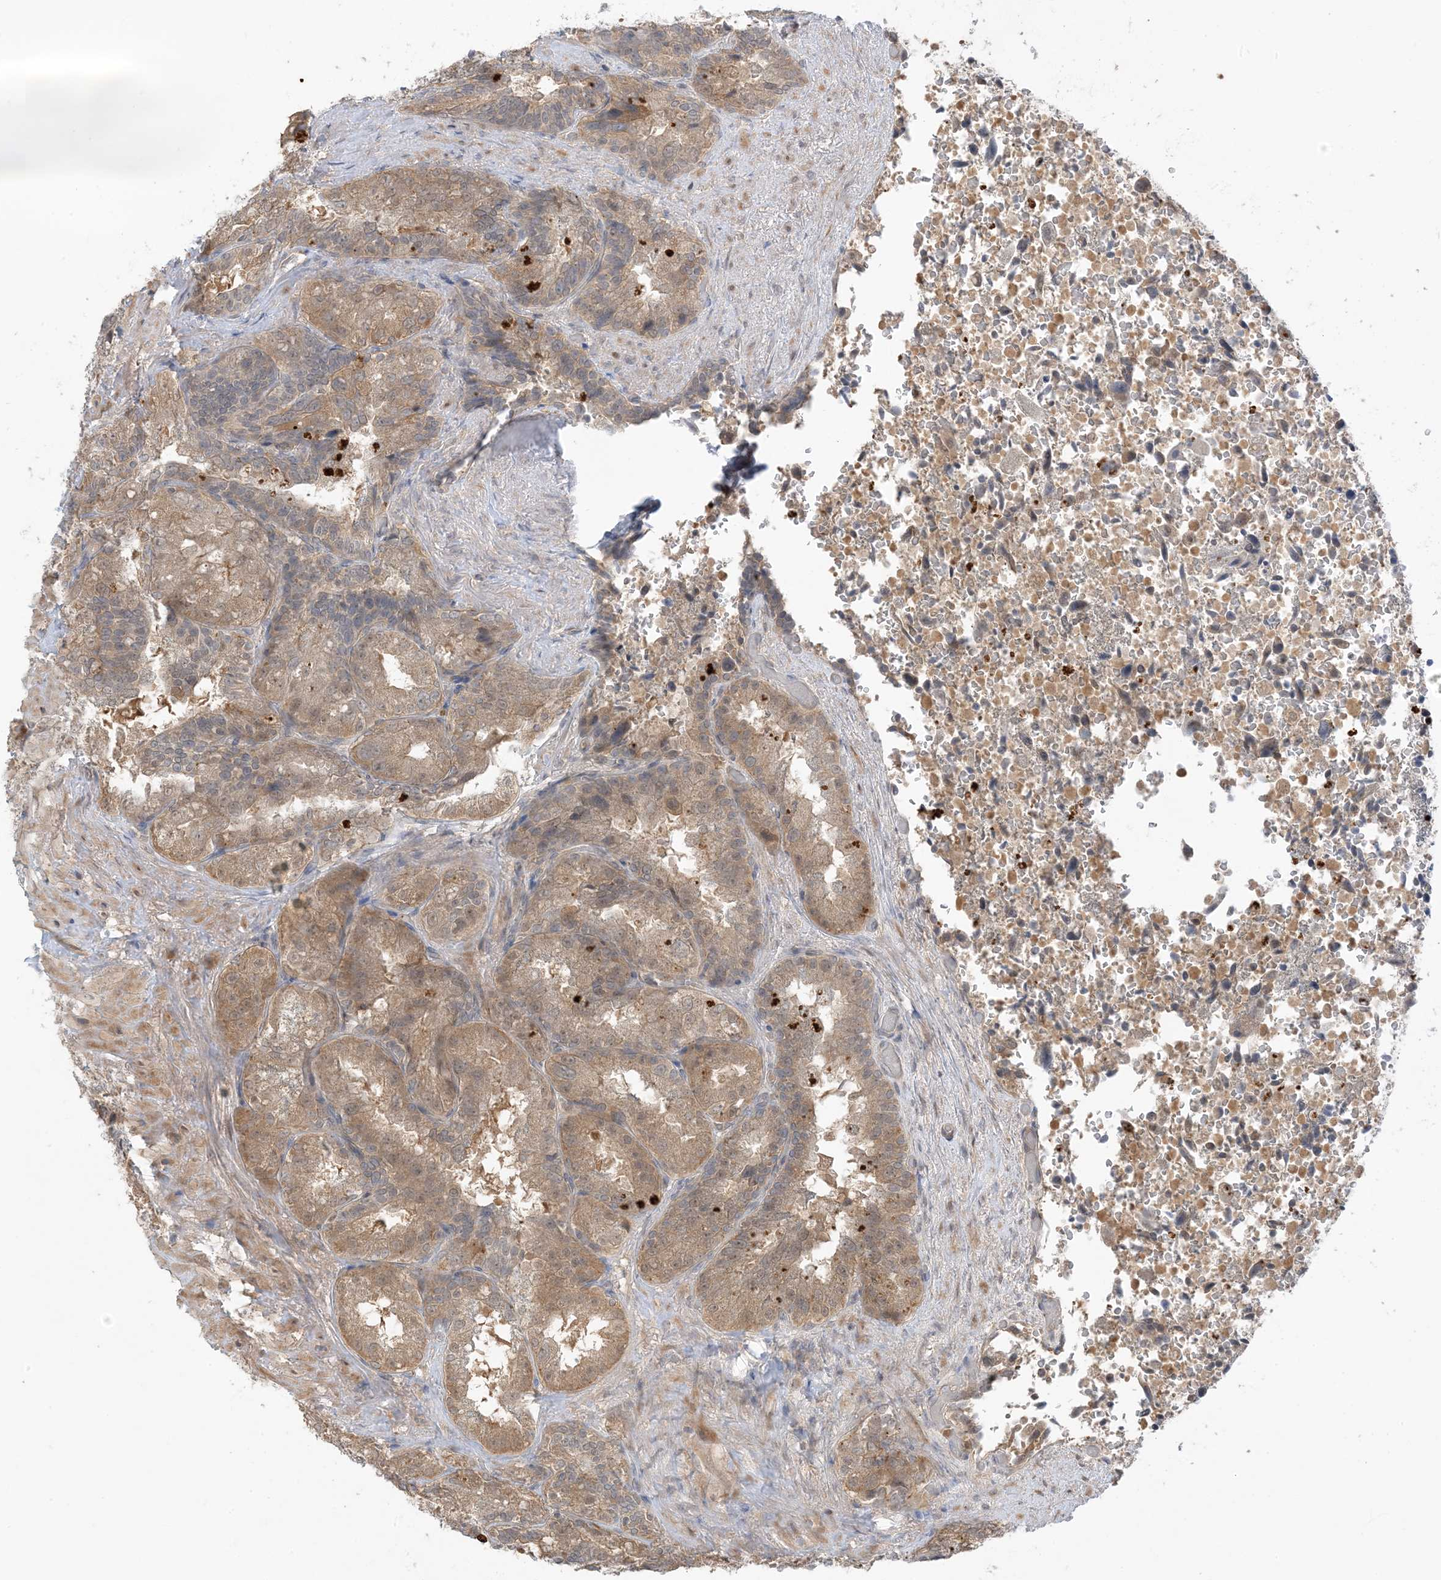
{"staining": {"intensity": "moderate", "quantity": ">75%", "location": "cytoplasmic/membranous"}, "tissue": "seminal vesicle", "cell_type": "Glandular cells", "image_type": "normal", "snomed": [{"axis": "morphology", "description": "Normal tissue, NOS"}, {"axis": "topography", "description": "Seminal veicle"}, {"axis": "topography", "description": "Peripheral nerve tissue"}], "caption": "Brown immunohistochemical staining in normal seminal vesicle shows moderate cytoplasmic/membranous positivity in about >75% of glandular cells.", "gene": "WDR26", "patient": {"sex": "male", "age": 63}}